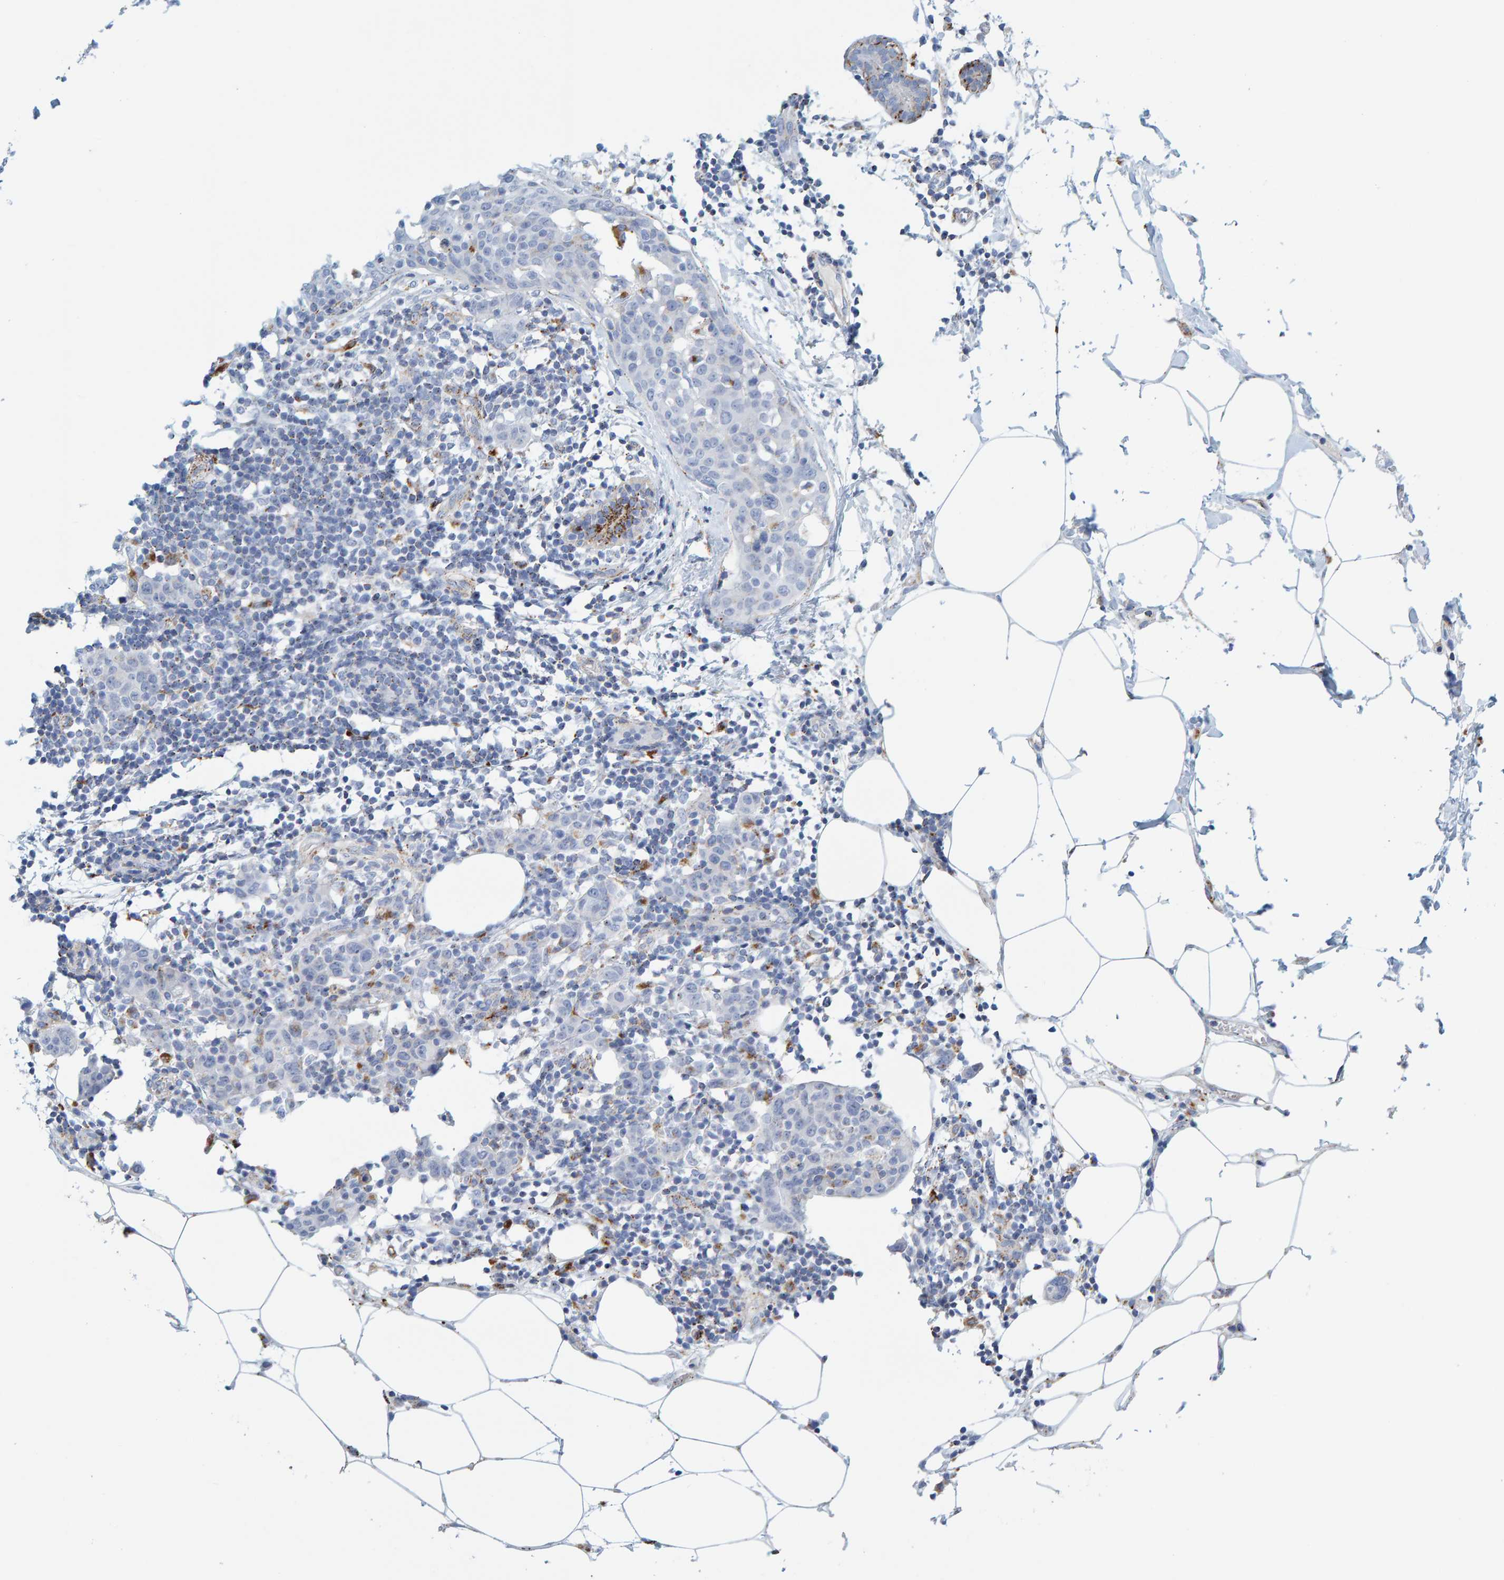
{"staining": {"intensity": "moderate", "quantity": "<25%", "location": "cytoplasmic/membranous"}, "tissue": "breast cancer", "cell_type": "Tumor cells", "image_type": "cancer", "snomed": [{"axis": "morphology", "description": "Normal tissue, NOS"}, {"axis": "morphology", "description": "Duct carcinoma"}, {"axis": "topography", "description": "Breast"}], "caption": "Immunohistochemistry (IHC) image of human invasive ductal carcinoma (breast) stained for a protein (brown), which demonstrates low levels of moderate cytoplasmic/membranous positivity in approximately <25% of tumor cells.", "gene": "BIN3", "patient": {"sex": "female", "age": 37}}